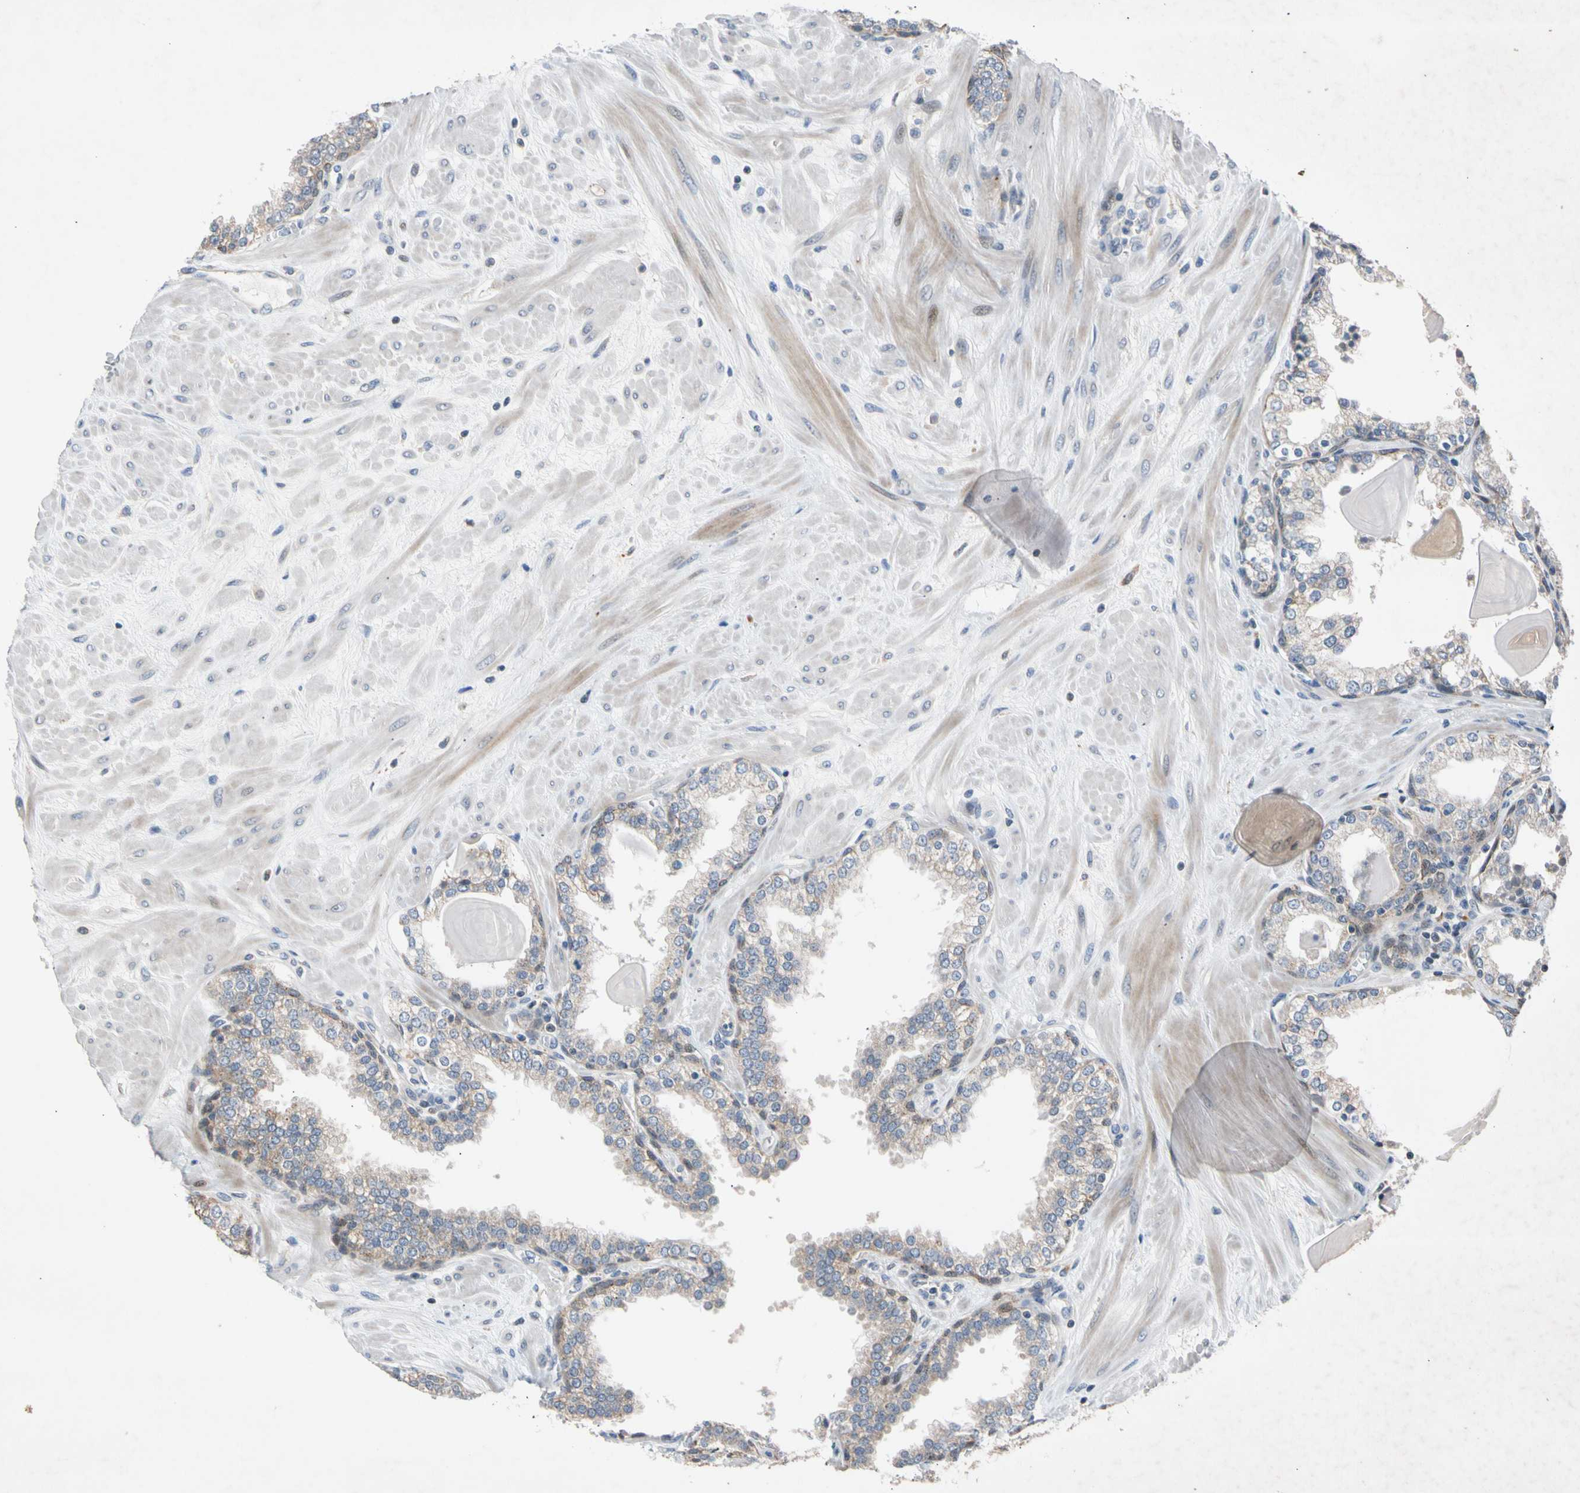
{"staining": {"intensity": "weak", "quantity": "25%-75%", "location": "cytoplasmic/membranous"}, "tissue": "prostate", "cell_type": "Glandular cells", "image_type": "normal", "snomed": [{"axis": "morphology", "description": "Normal tissue, NOS"}, {"axis": "topography", "description": "Prostate"}], "caption": "Approximately 25%-75% of glandular cells in benign human prostate exhibit weak cytoplasmic/membranous protein staining as visualized by brown immunohistochemical staining.", "gene": "CNST", "patient": {"sex": "male", "age": 51}}